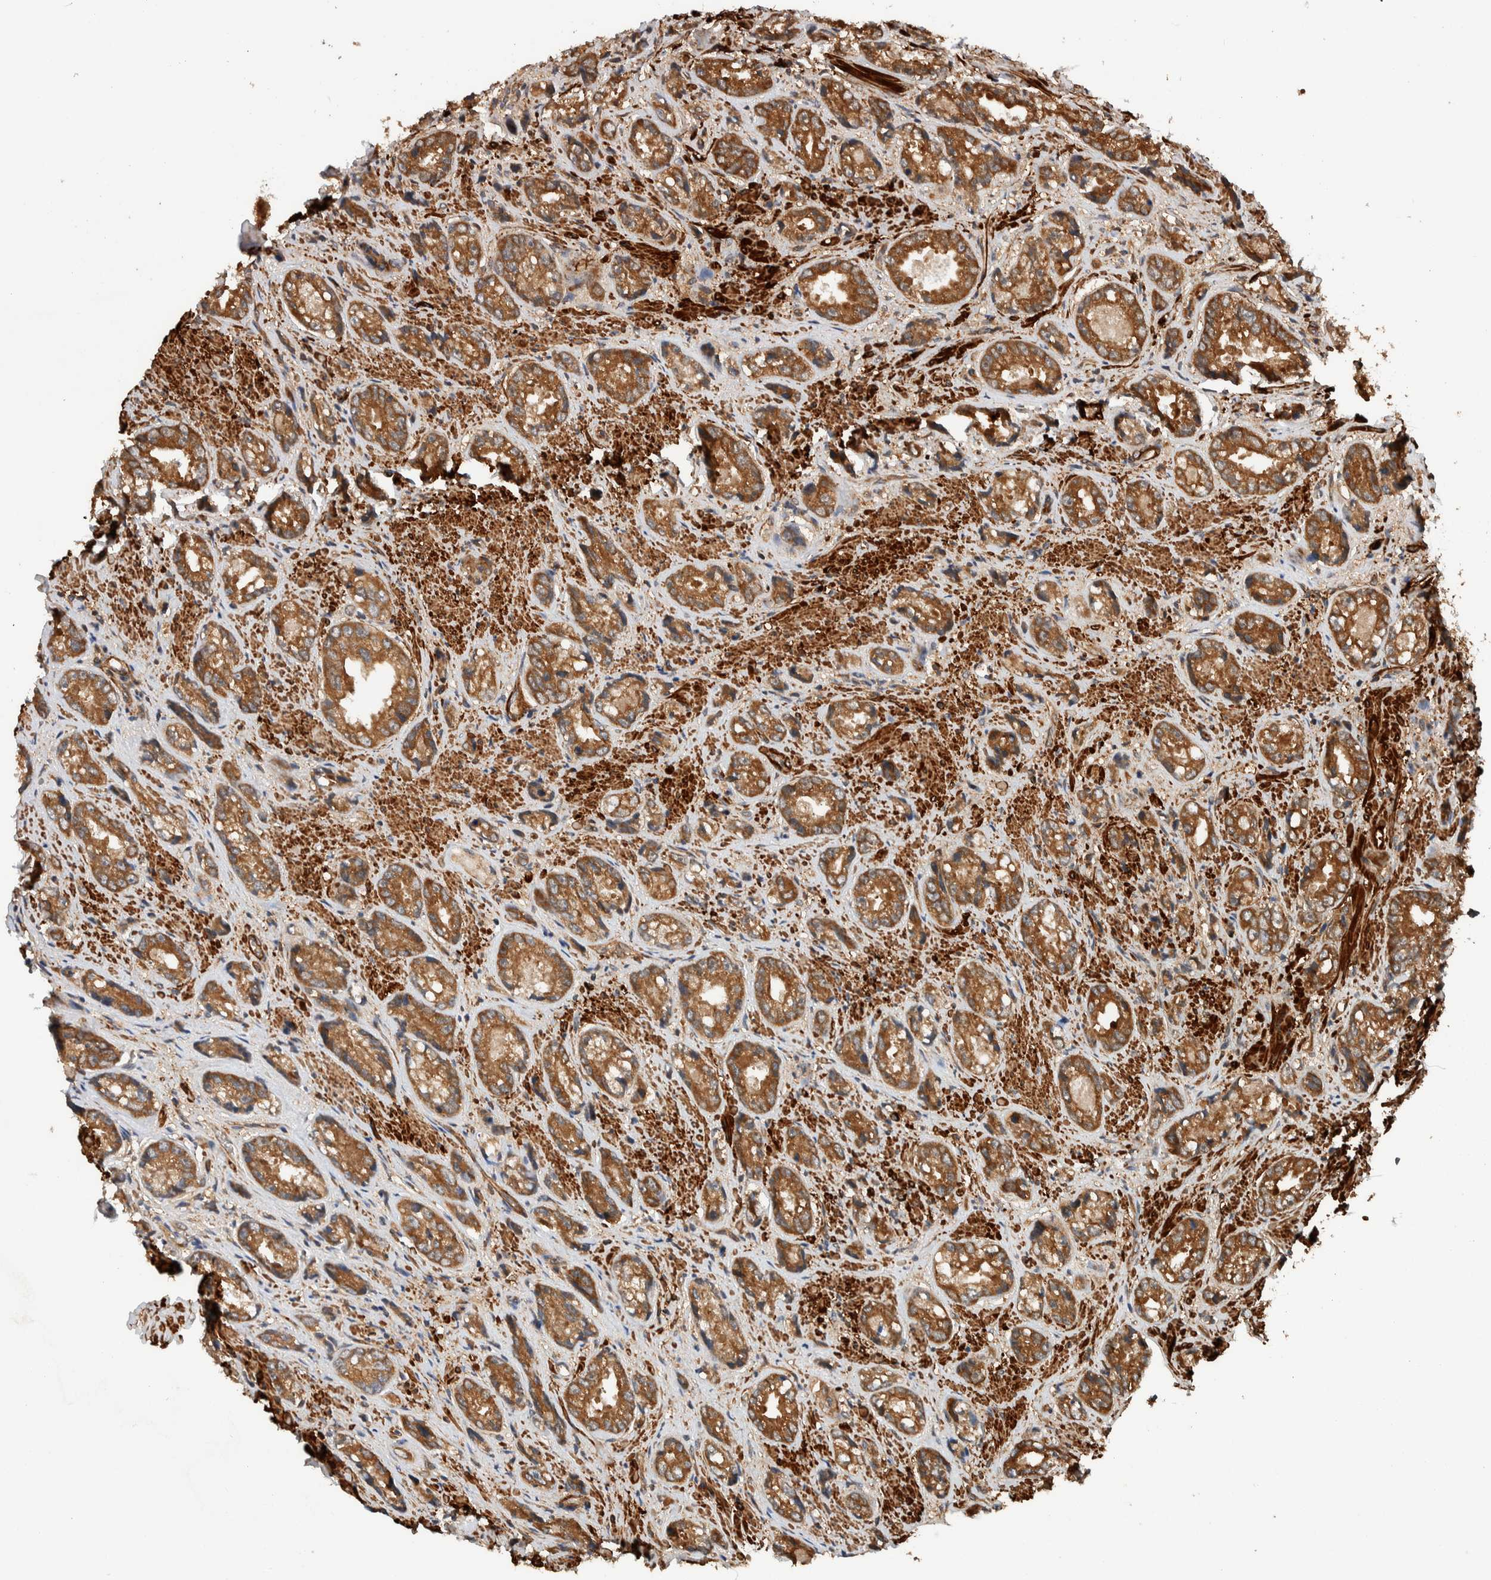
{"staining": {"intensity": "moderate", "quantity": ">75%", "location": "cytoplasmic/membranous"}, "tissue": "prostate cancer", "cell_type": "Tumor cells", "image_type": "cancer", "snomed": [{"axis": "morphology", "description": "Adenocarcinoma, High grade"}, {"axis": "topography", "description": "Prostate"}], "caption": "Brown immunohistochemical staining in human prostate cancer displays moderate cytoplasmic/membranous expression in about >75% of tumor cells.", "gene": "SYNRG", "patient": {"sex": "male", "age": 61}}